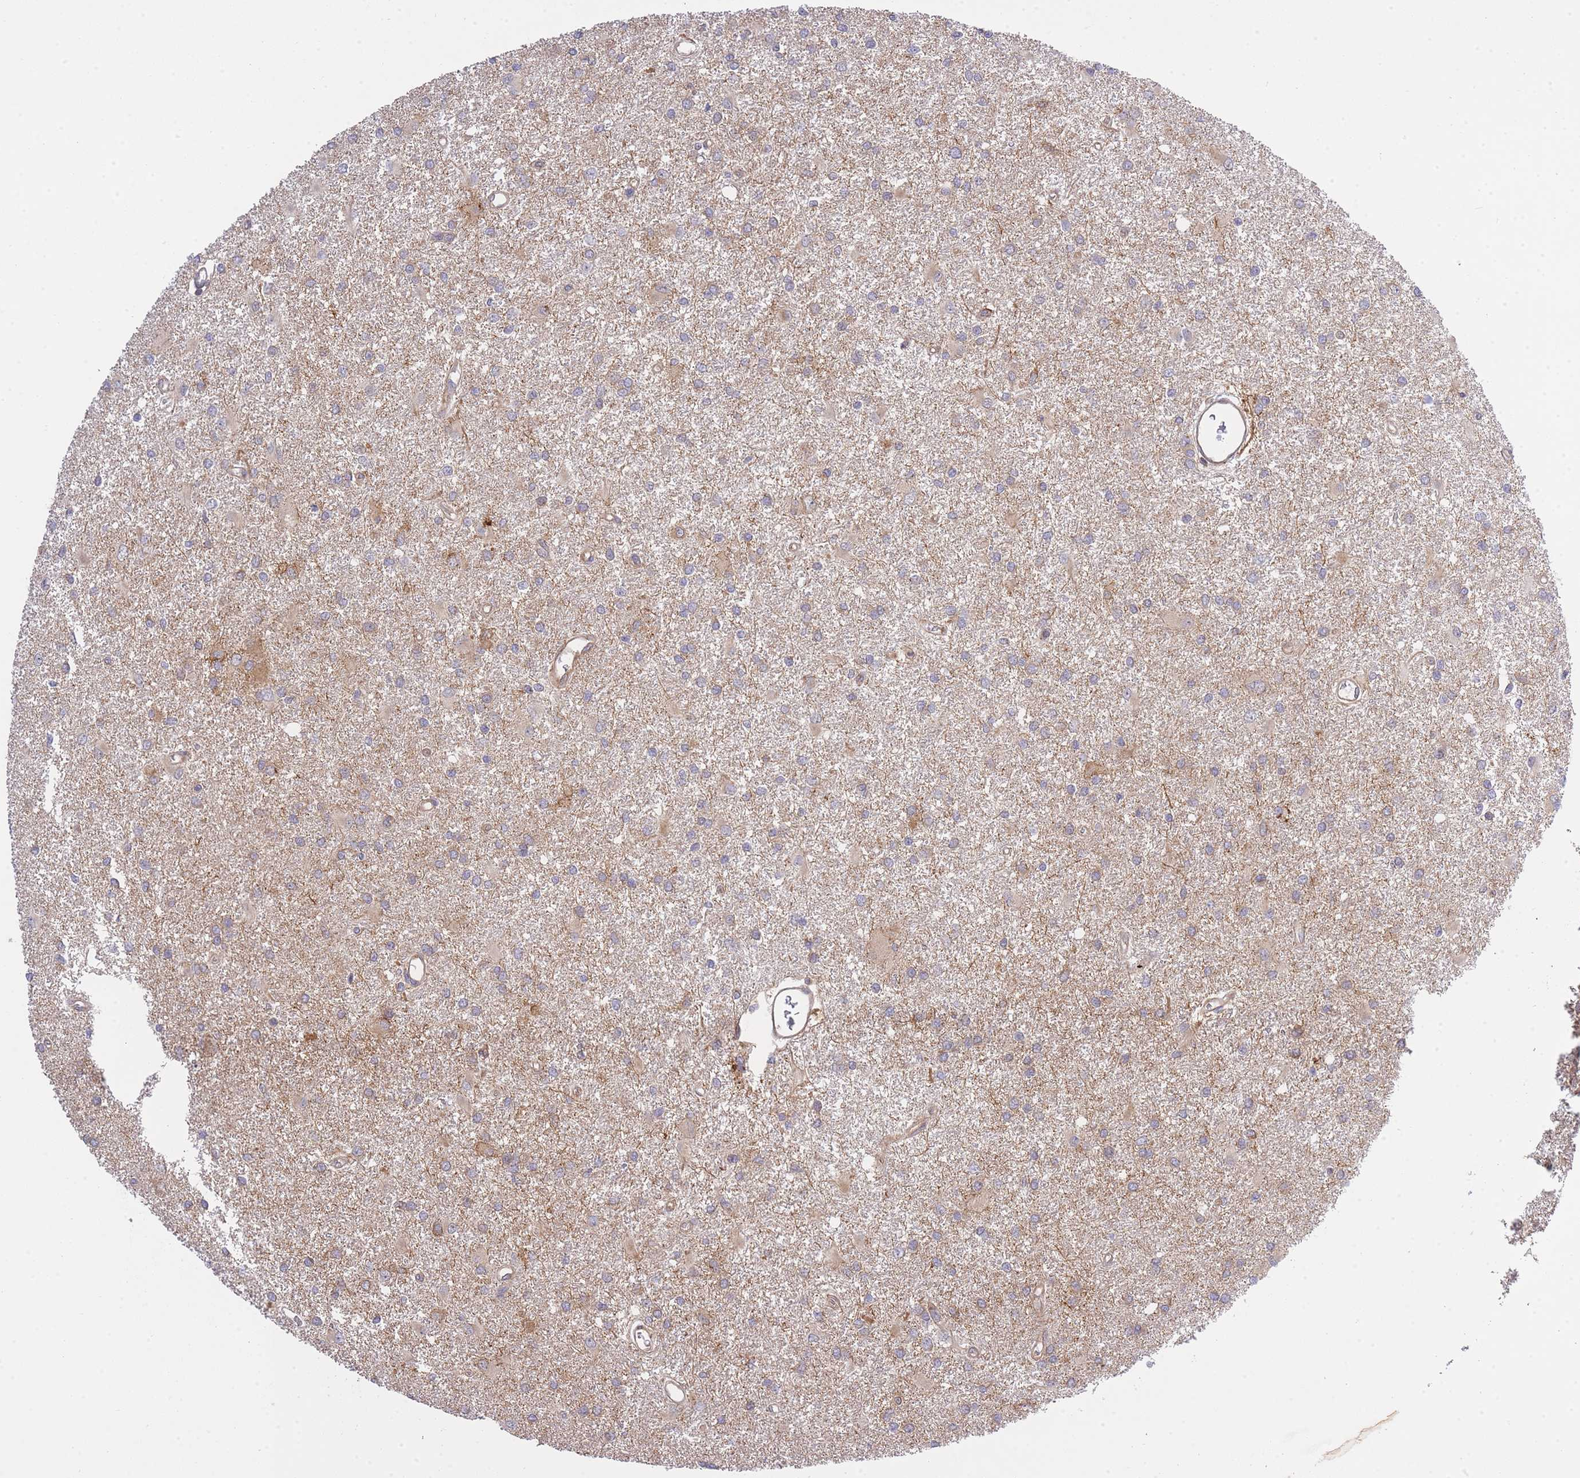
{"staining": {"intensity": "weak", "quantity": "<25%", "location": "cytoplasmic/membranous"}, "tissue": "glioma", "cell_type": "Tumor cells", "image_type": "cancer", "snomed": [{"axis": "morphology", "description": "Glioma, malignant, High grade"}, {"axis": "topography", "description": "Brain"}], "caption": "DAB (3,3'-diaminobenzidine) immunohistochemical staining of human glioma shows no significant expression in tumor cells.", "gene": "EIF2B2", "patient": {"sex": "female", "age": 50}}